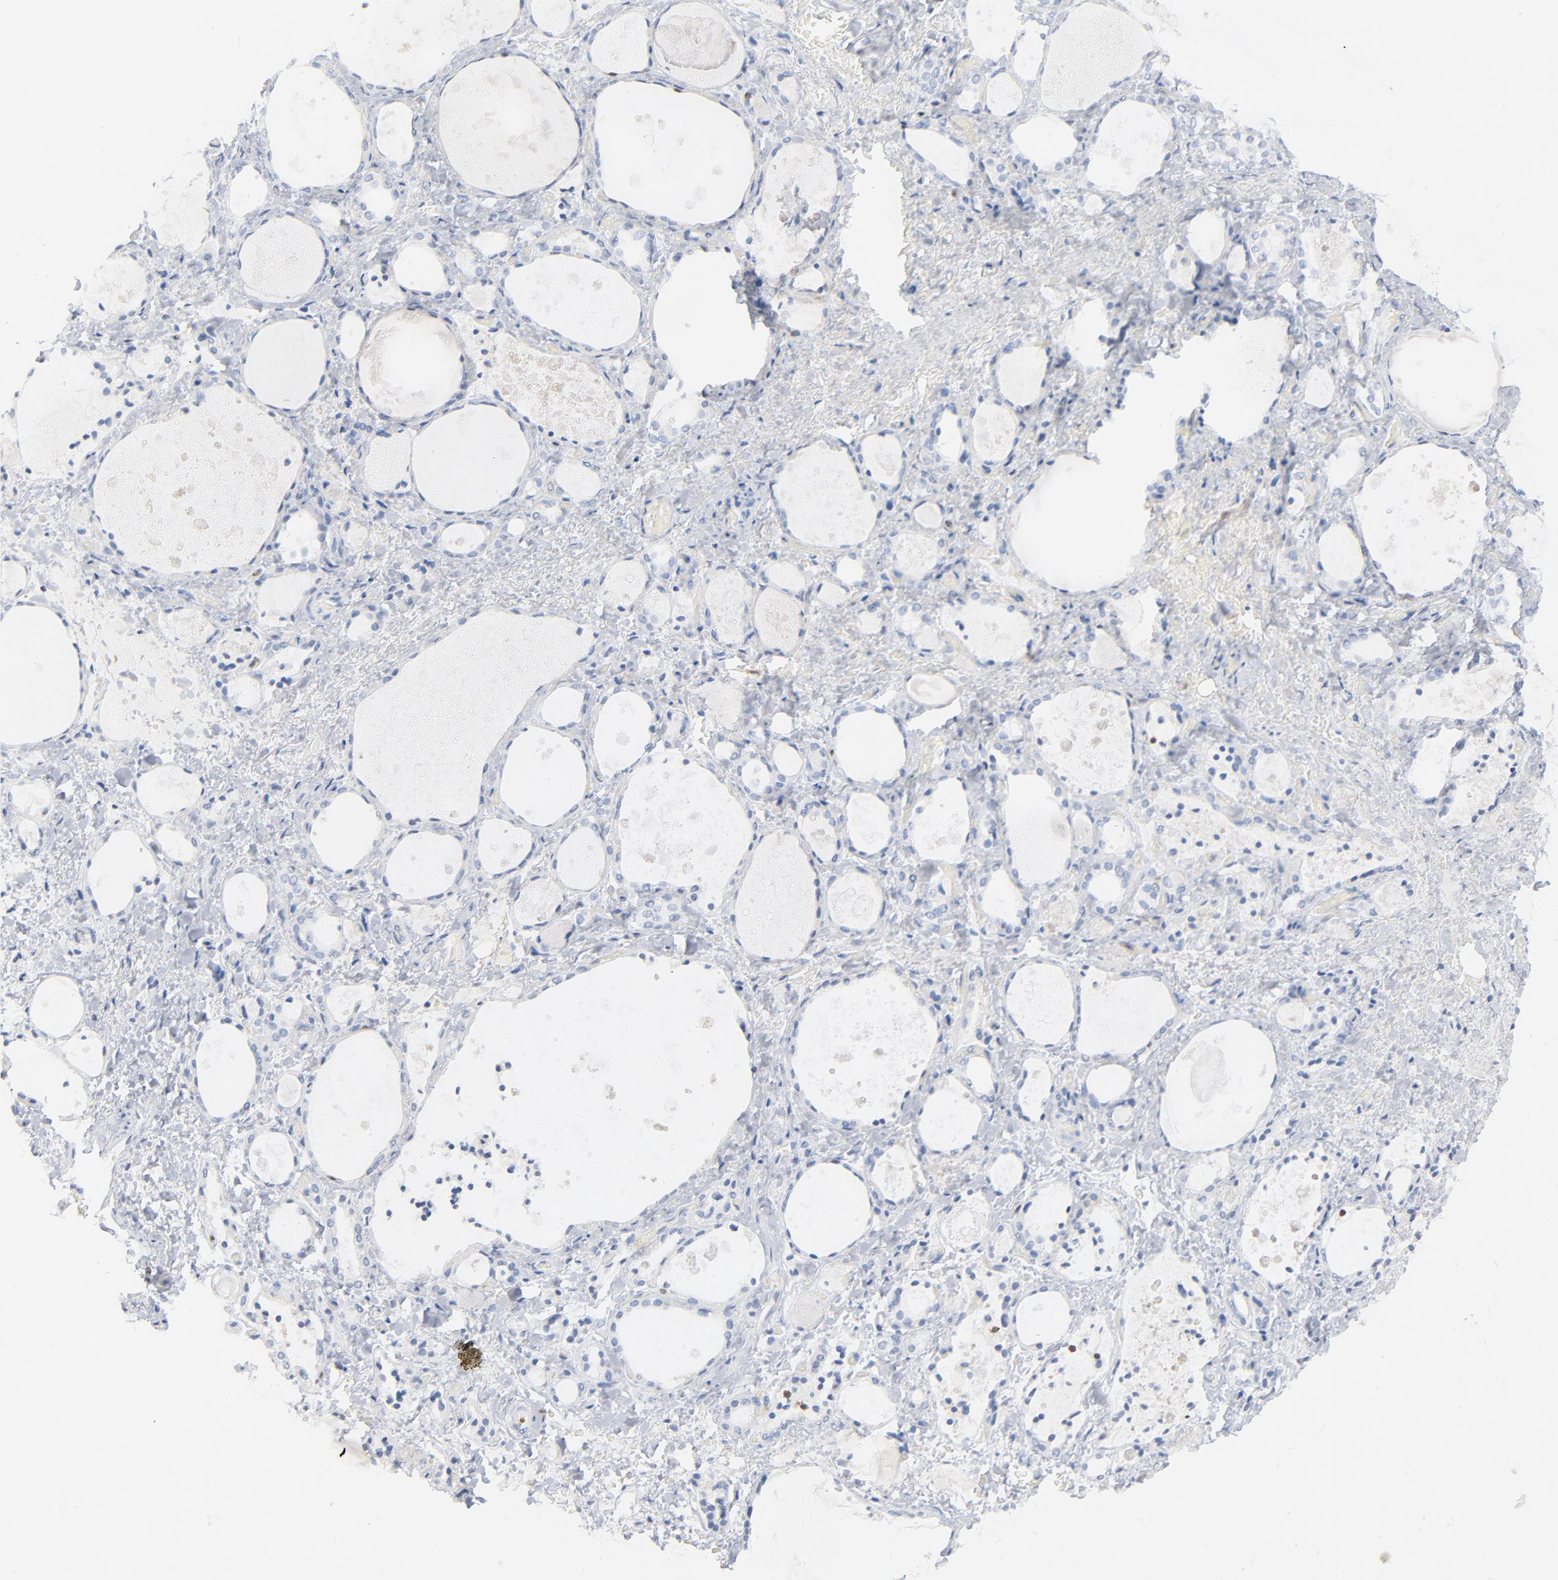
{"staining": {"intensity": "negative", "quantity": "none", "location": "none"}, "tissue": "thyroid gland", "cell_type": "Glandular cells", "image_type": "normal", "snomed": [{"axis": "morphology", "description": "Normal tissue, NOS"}, {"axis": "topography", "description": "Thyroid gland"}], "caption": "High power microscopy photomicrograph of an immunohistochemistry histopathology image of benign thyroid gland, revealing no significant staining in glandular cells. The staining is performed using DAB (3,3'-diaminobenzidine) brown chromogen with nuclei counter-stained in using hematoxylin.", "gene": "PTK2B", "patient": {"sex": "female", "age": 75}}